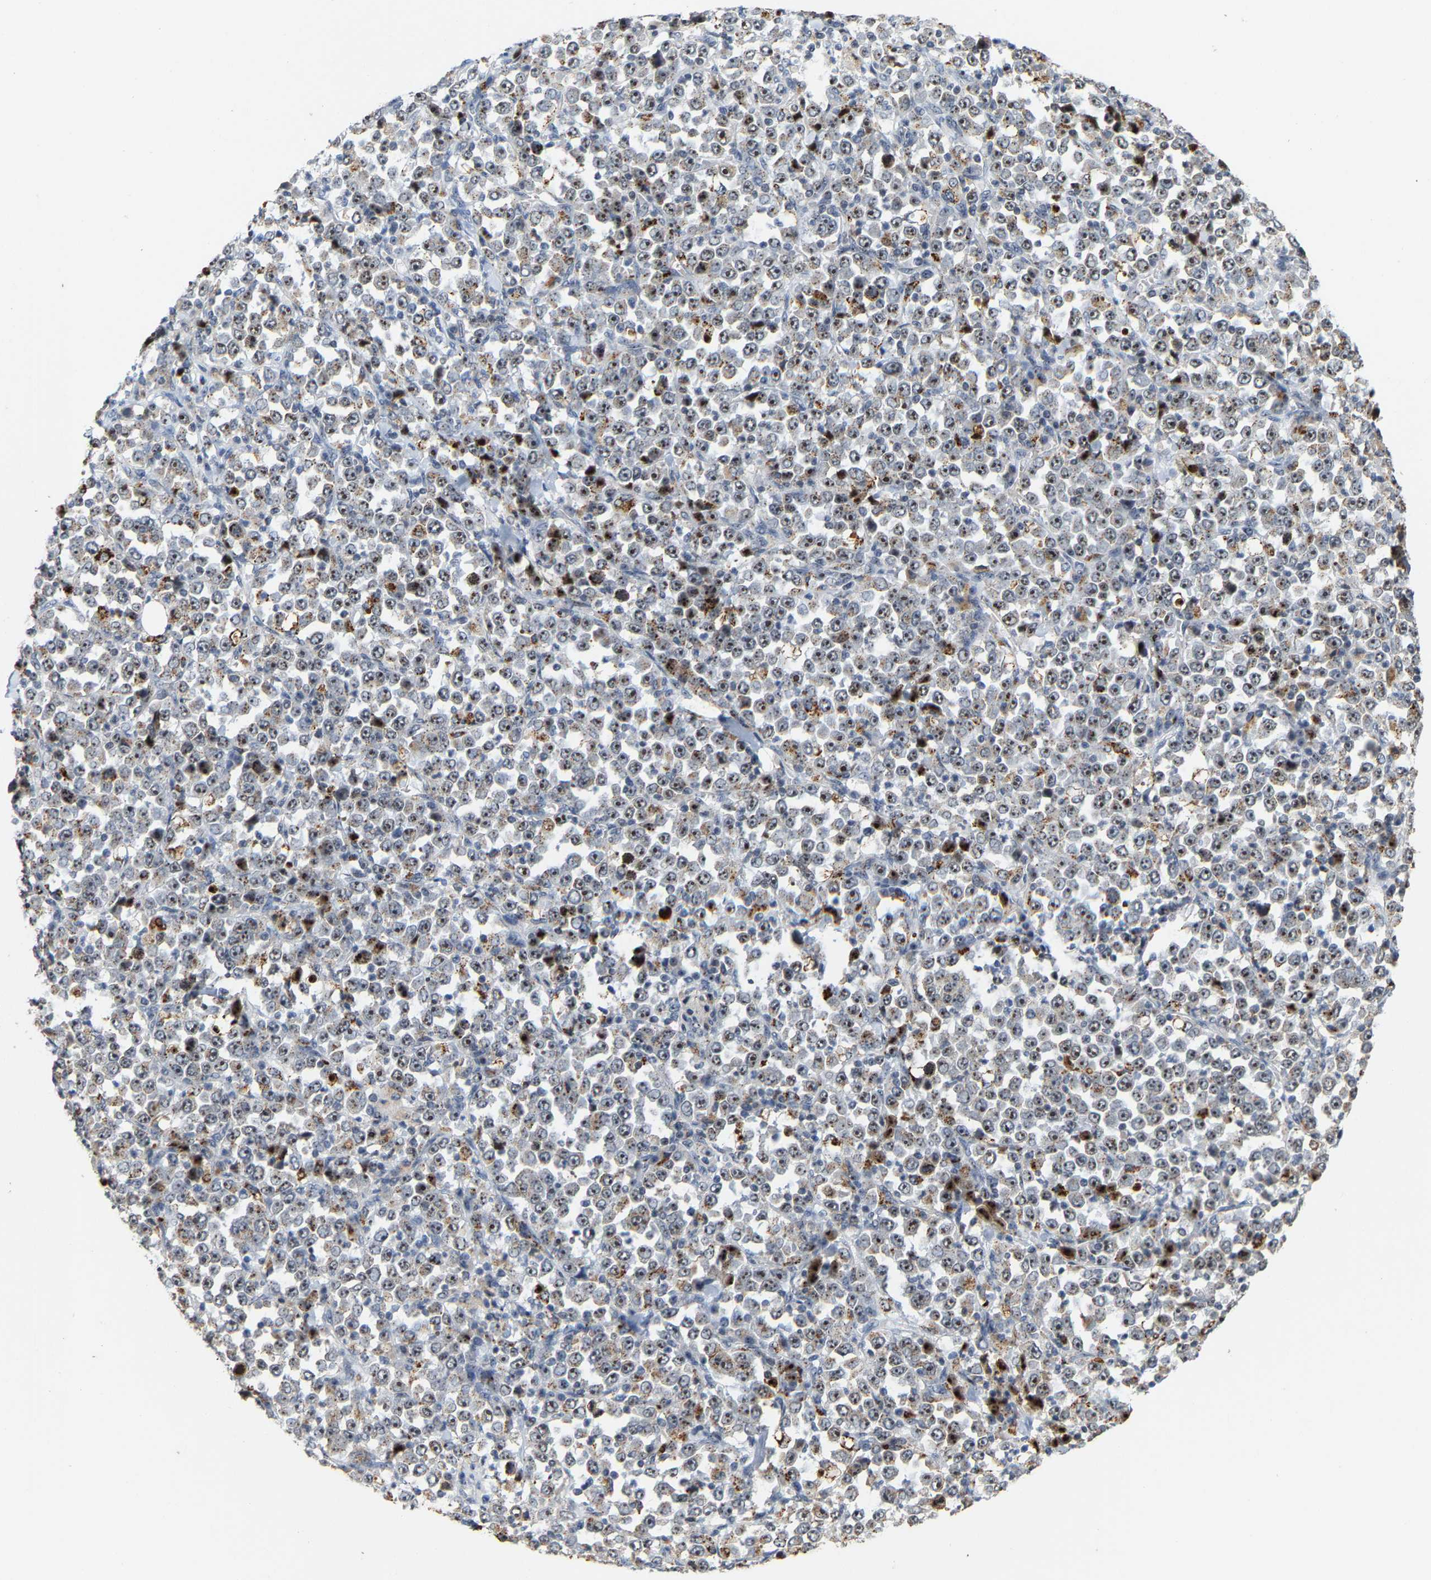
{"staining": {"intensity": "moderate", "quantity": "25%-75%", "location": "cytoplasmic/membranous,nuclear"}, "tissue": "stomach cancer", "cell_type": "Tumor cells", "image_type": "cancer", "snomed": [{"axis": "morphology", "description": "Normal tissue, NOS"}, {"axis": "morphology", "description": "Adenocarcinoma, NOS"}, {"axis": "topography", "description": "Stomach, upper"}, {"axis": "topography", "description": "Stomach"}], "caption": "Stomach adenocarcinoma tissue demonstrates moderate cytoplasmic/membranous and nuclear expression in about 25%-75% of tumor cells", "gene": "NOP58", "patient": {"sex": "male", "age": 59}}